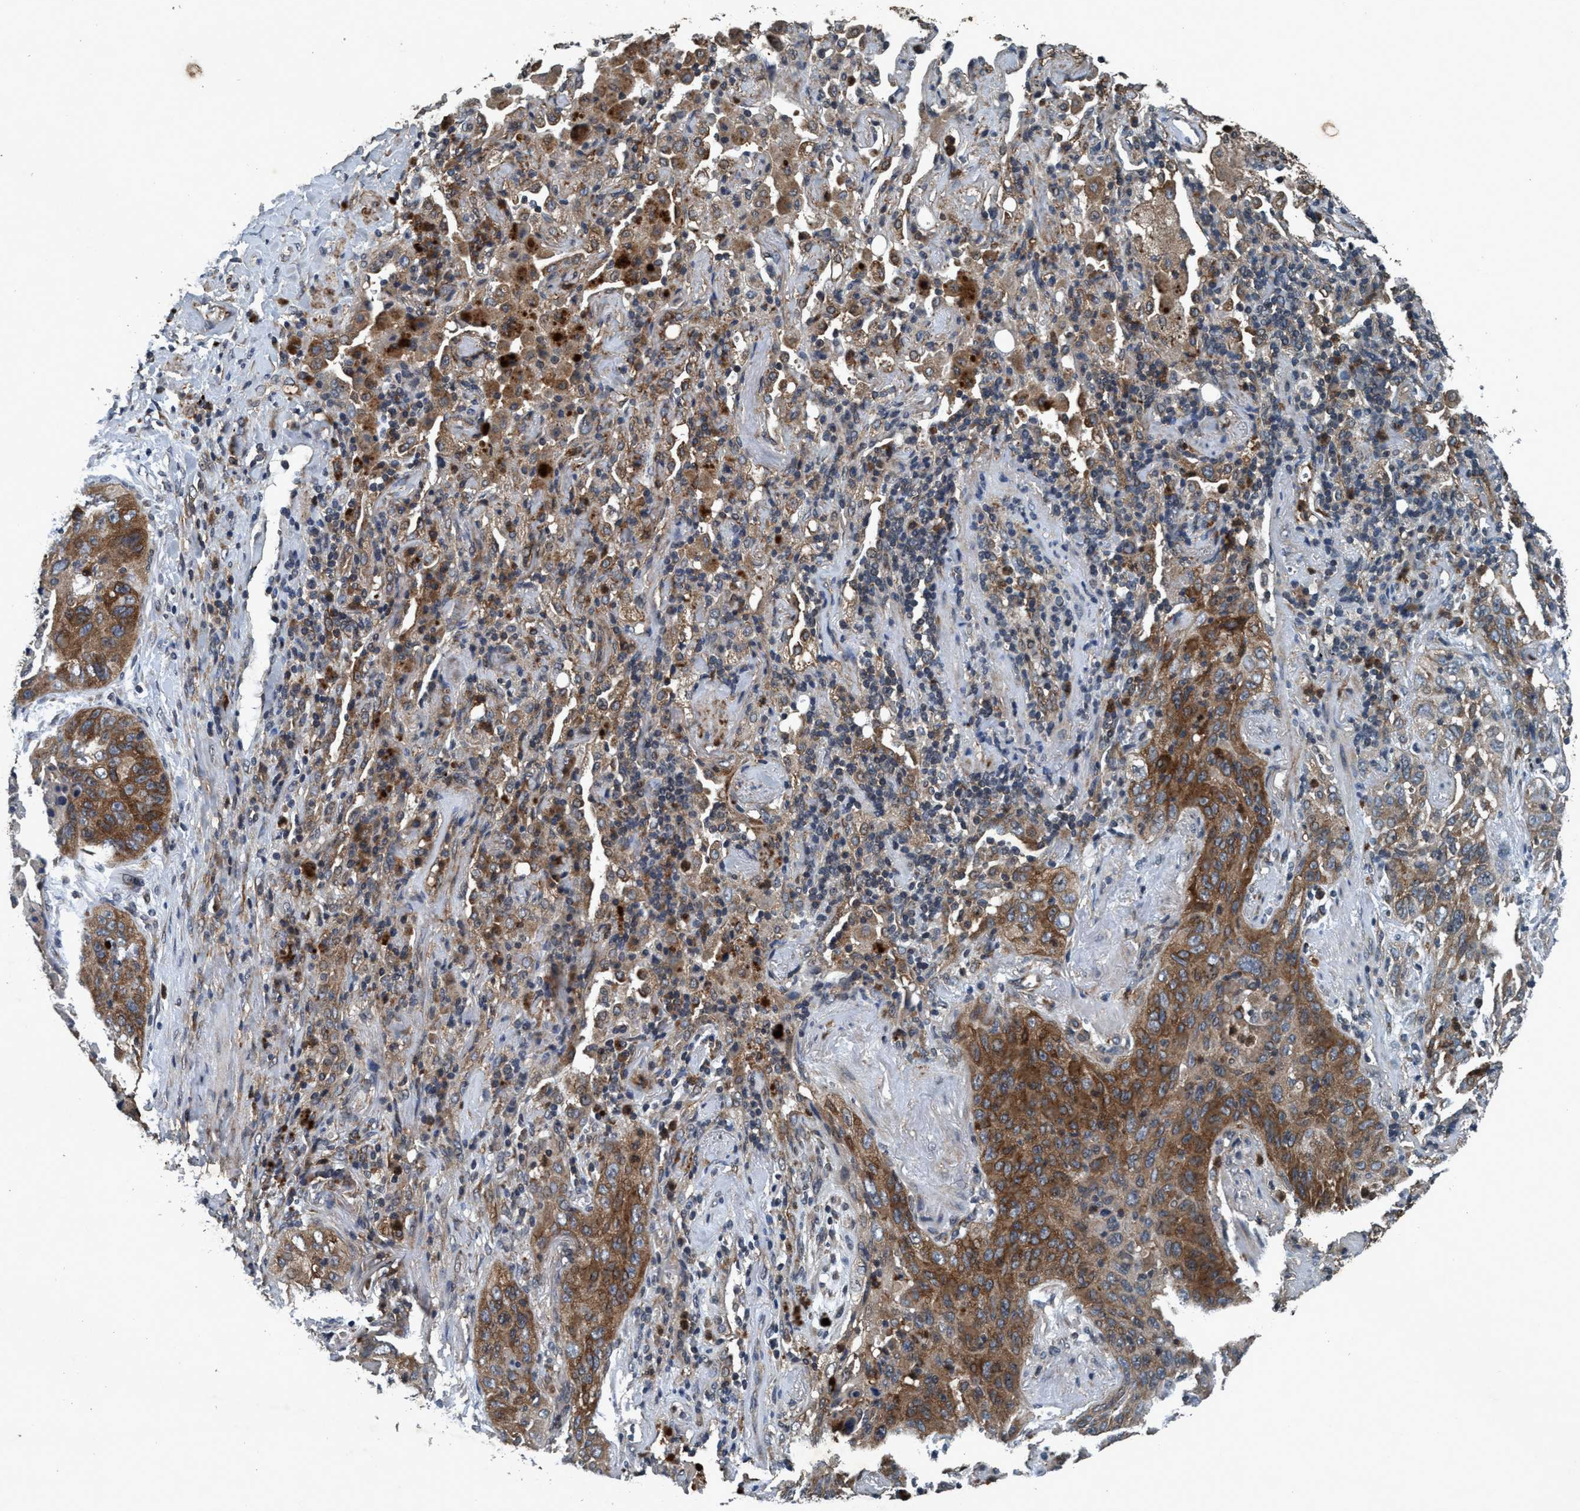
{"staining": {"intensity": "moderate", "quantity": ">75%", "location": "cytoplasmic/membranous"}, "tissue": "lung cancer", "cell_type": "Tumor cells", "image_type": "cancer", "snomed": [{"axis": "morphology", "description": "Squamous cell carcinoma, NOS"}, {"axis": "topography", "description": "Lung"}], "caption": "Protein expression analysis of lung cancer (squamous cell carcinoma) exhibits moderate cytoplasmic/membranous staining in about >75% of tumor cells. The protein is stained brown, and the nuclei are stained in blue (DAB IHC with brightfield microscopy, high magnification).", "gene": "AKT1S1", "patient": {"sex": "female", "age": 67}}